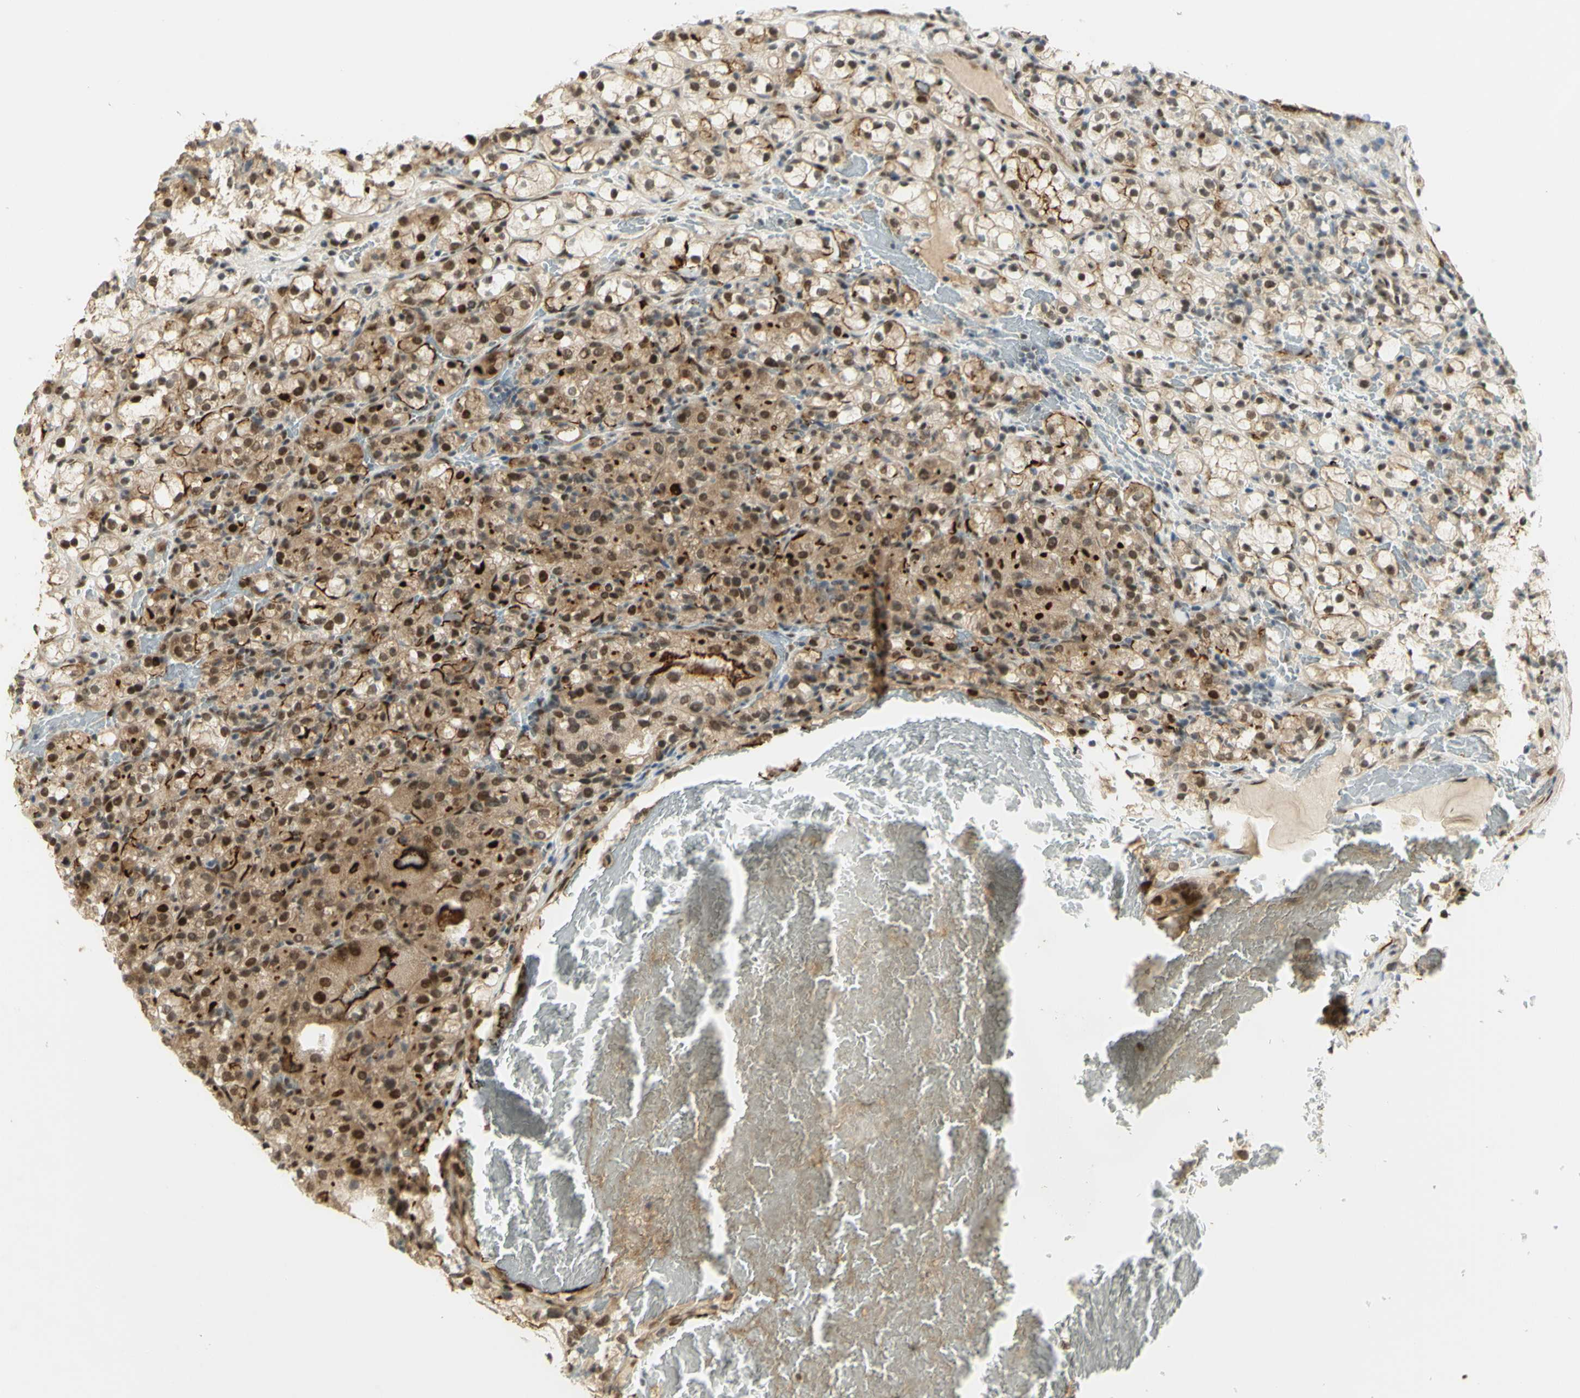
{"staining": {"intensity": "moderate", "quantity": ">75%", "location": "cytoplasmic/membranous,nuclear"}, "tissue": "renal cancer", "cell_type": "Tumor cells", "image_type": "cancer", "snomed": [{"axis": "morphology", "description": "Adenocarcinoma, NOS"}, {"axis": "topography", "description": "Kidney"}], "caption": "Renal cancer (adenocarcinoma) stained with DAB (3,3'-diaminobenzidine) immunohistochemistry exhibits medium levels of moderate cytoplasmic/membranous and nuclear expression in about >75% of tumor cells.", "gene": "DDX1", "patient": {"sex": "male", "age": 61}}